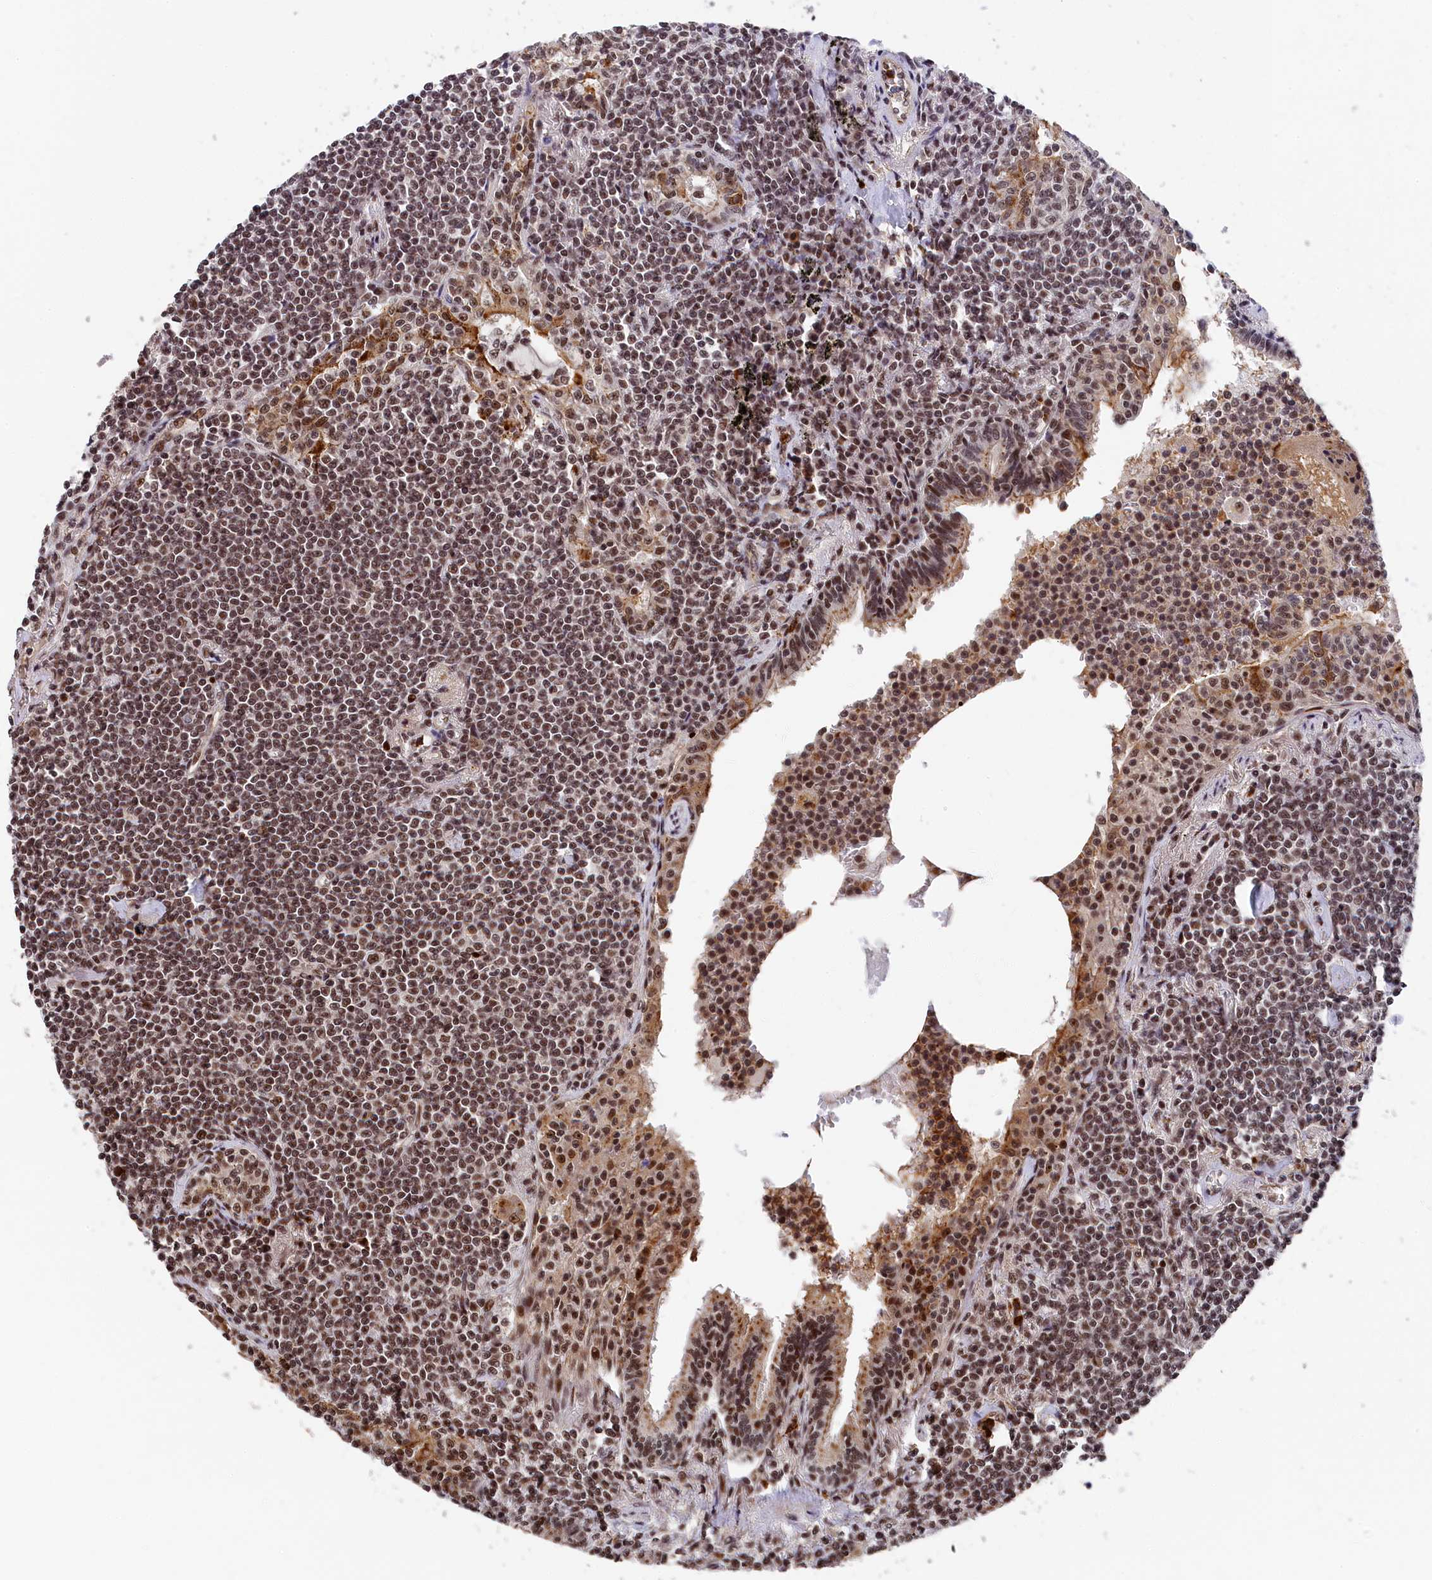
{"staining": {"intensity": "strong", "quantity": ">75%", "location": "nuclear"}, "tissue": "lymphoma", "cell_type": "Tumor cells", "image_type": "cancer", "snomed": [{"axis": "morphology", "description": "Malignant lymphoma, non-Hodgkin's type, Low grade"}, {"axis": "topography", "description": "Lung"}], "caption": "Protein expression analysis of human low-grade malignant lymphoma, non-Hodgkin's type reveals strong nuclear positivity in about >75% of tumor cells.", "gene": "ADIG", "patient": {"sex": "female", "age": 71}}